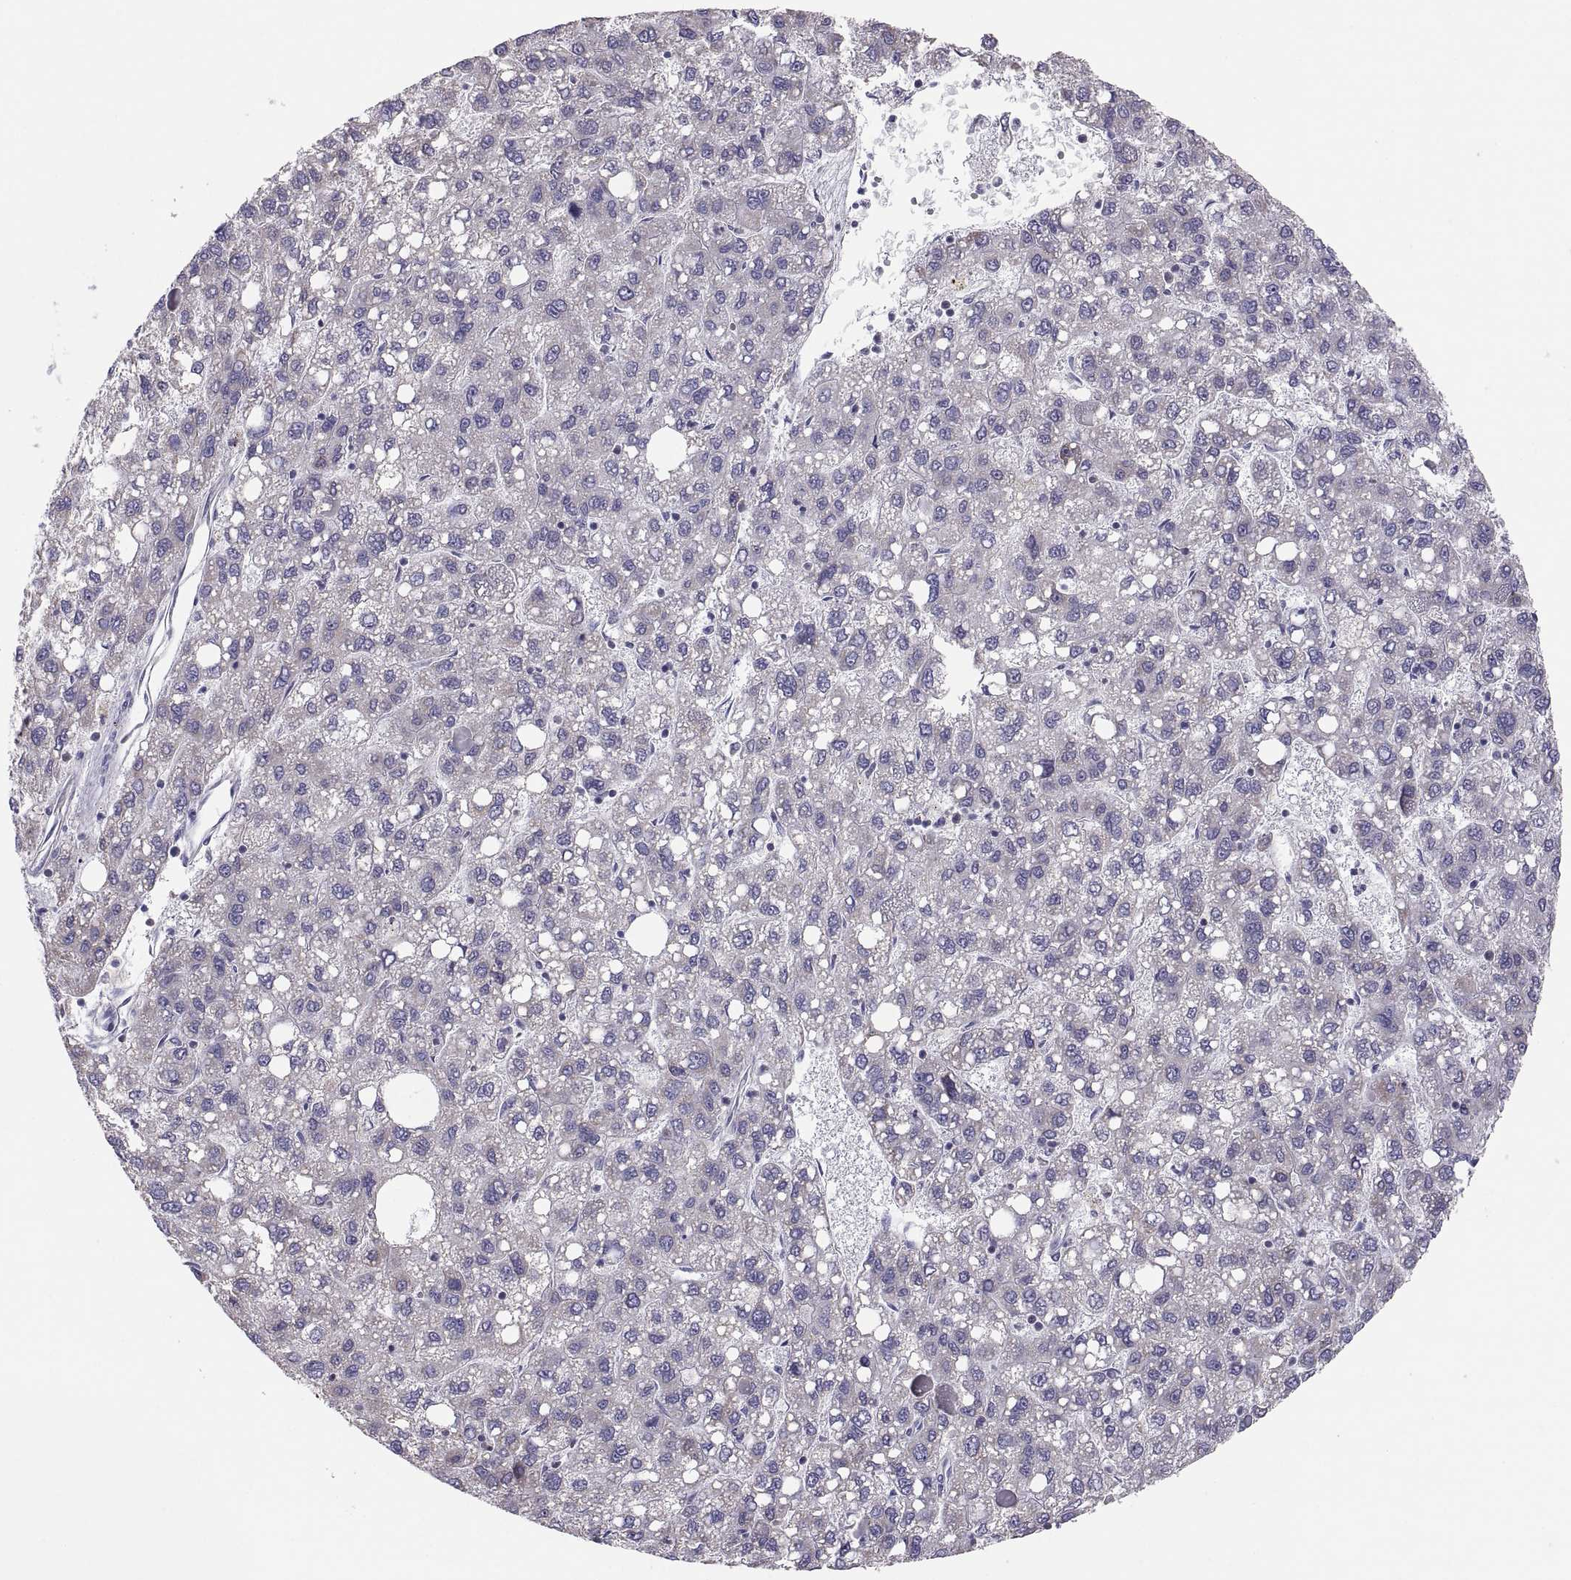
{"staining": {"intensity": "negative", "quantity": "none", "location": "none"}, "tissue": "liver cancer", "cell_type": "Tumor cells", "image_type": "cancer", "snomed": [{"axis": "morphology", "description": "Carcinoma, Hepatocellular, NOS"}, {"axis": "topography", "description": "Liver"}], "caption": "IHC histopathology image of hepatocellular carcinoma (liver) stained for a protein (brown), which shows no expression in tumor cells.", "gene": "TNNC1", "patient": {"sex": "female", "age": 82}}